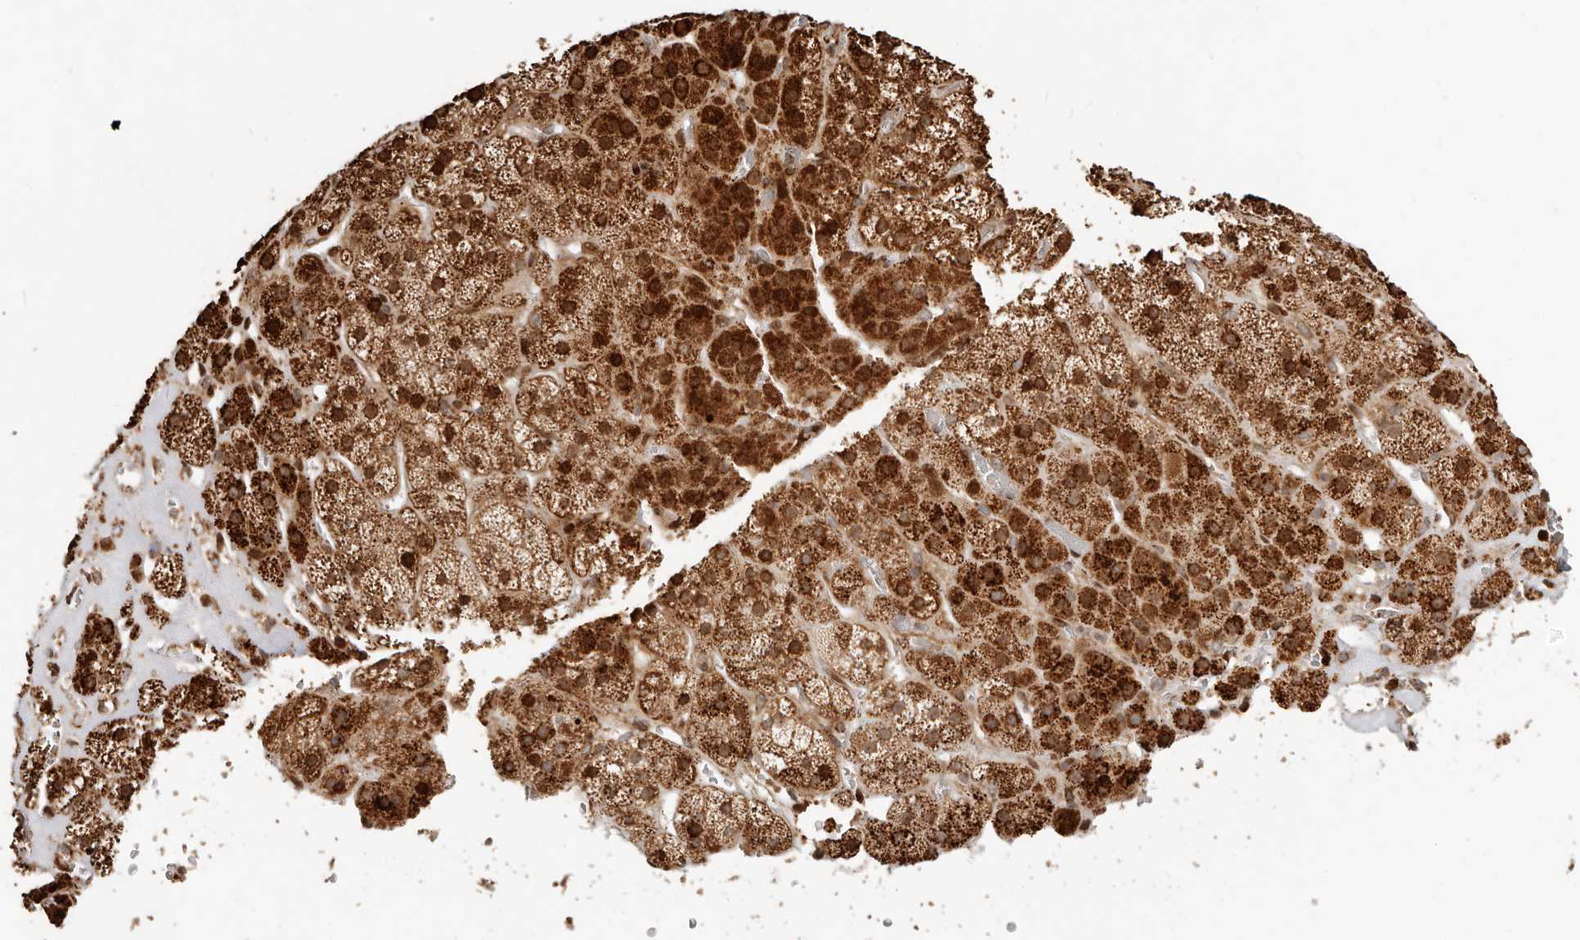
{"staining": {"intensity": "strong", "quantity": ">75%", "location": "cytoplasmic/membranous"}, "tissue": "adrenal gland", "cell_type": "Glandular cells", "image_type": "normal", "snomed": [{"axis": "morphology", "description": "Normal tissue, NOS"}, {"axis": "topography", "description": "Adrenal gland"}], "caption": "A brown stain shows strong cytoplasmic/membranous positivity of a protein in glandular cells of normal adrenal gland. (IHC, brightfield microscopy, high magnification).", "gene": "TRIM4", "patient": {"sex": "male", "age": 57}}